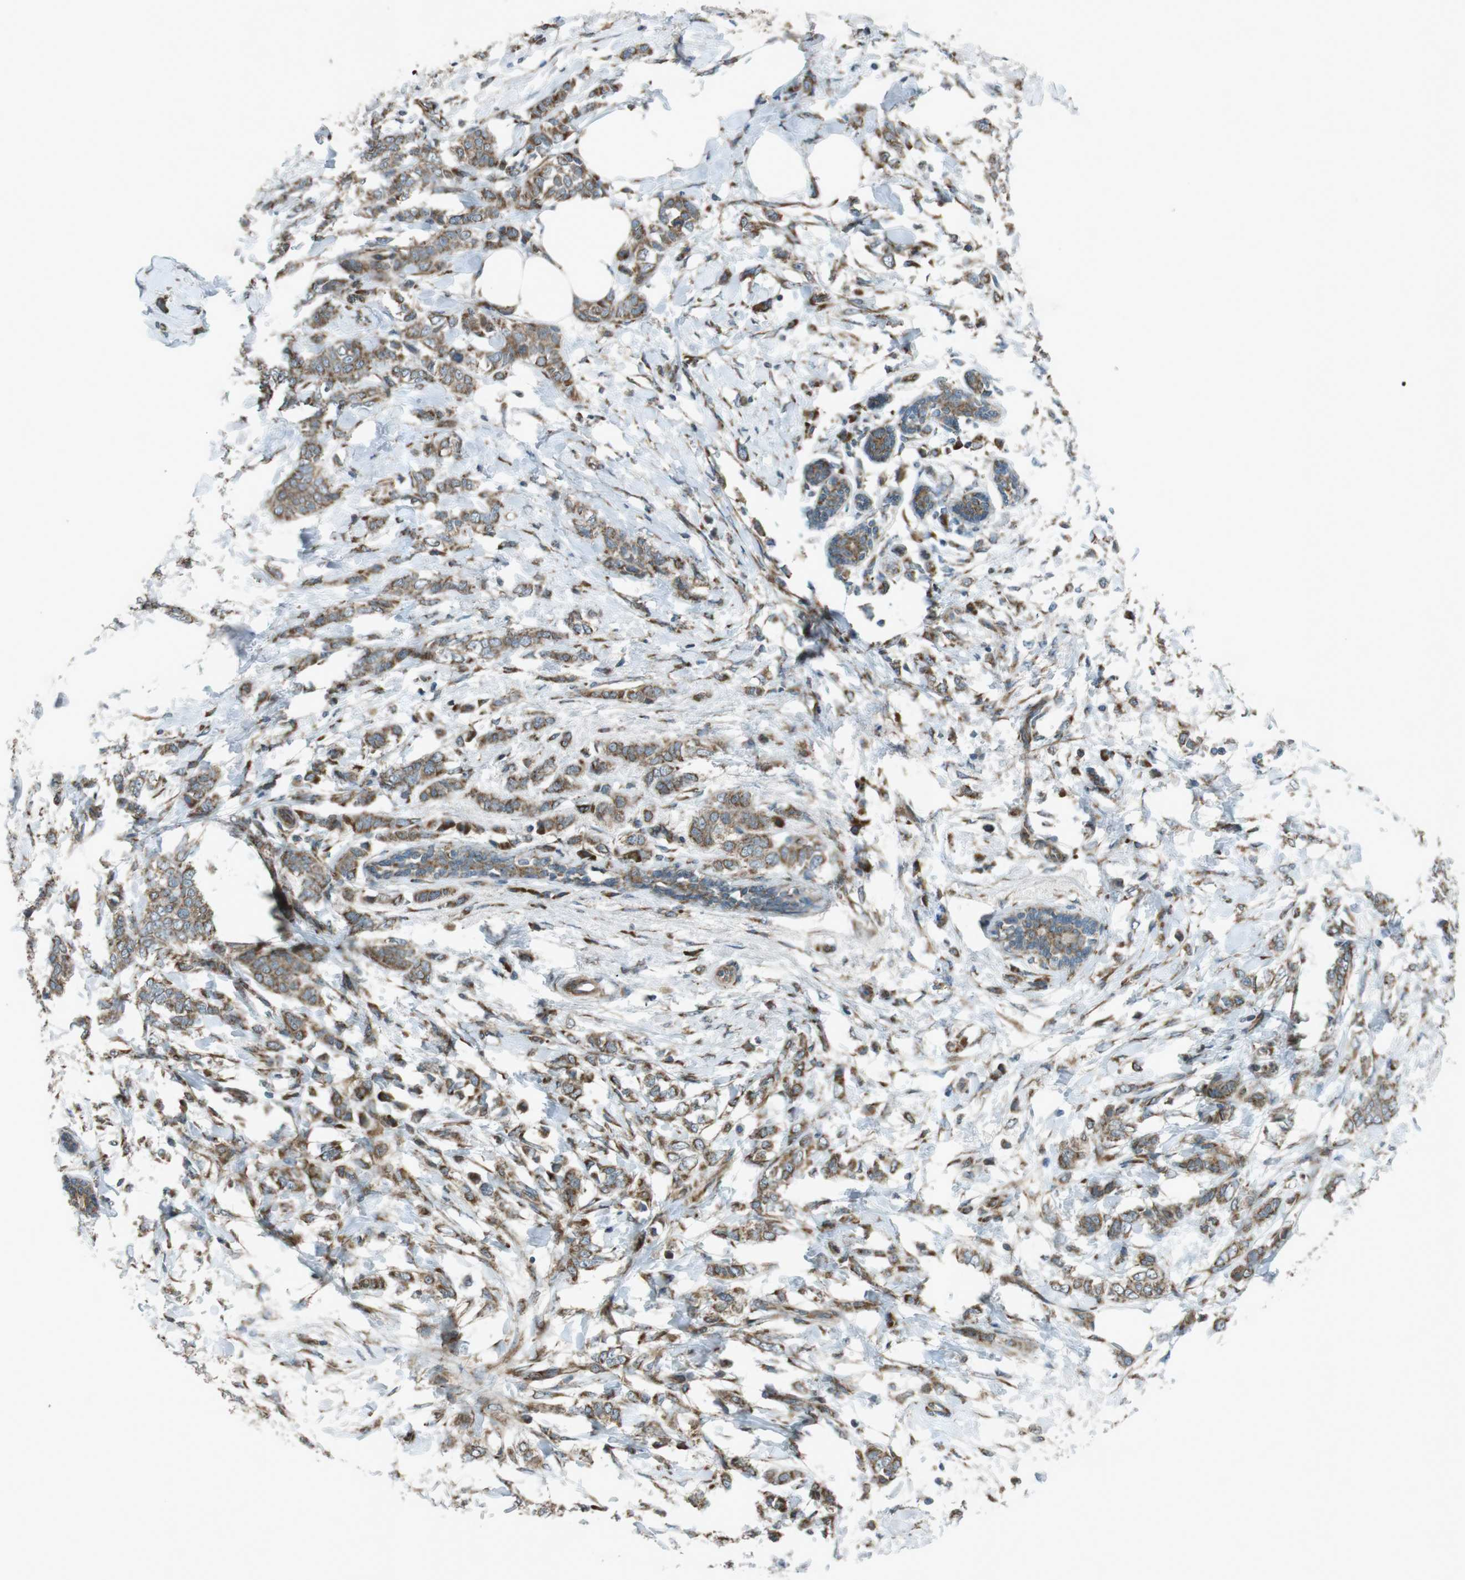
{"staining": {"intensity": "strong", "quantity": "<25%", "location": "cytoplasmic/membranous"}, "tissue": "breast cancer", "cell_type": "Tumor cells", "image_type": "cancer", "snomed": [{"axis": "morphology", "description": "Lobular carcinoma, in situ"}, {"axis": "morphology", "description": "Lobular carcinoma"}, {"axis": "topography", "description": "Breast"}], "caption": "Breast cancer stained for a protein exhibits strong cytoplasmic/membranous positivity in tumor cells.", "gene": "SLC41A1", "patient": {"sex": "female", "age": 41}}